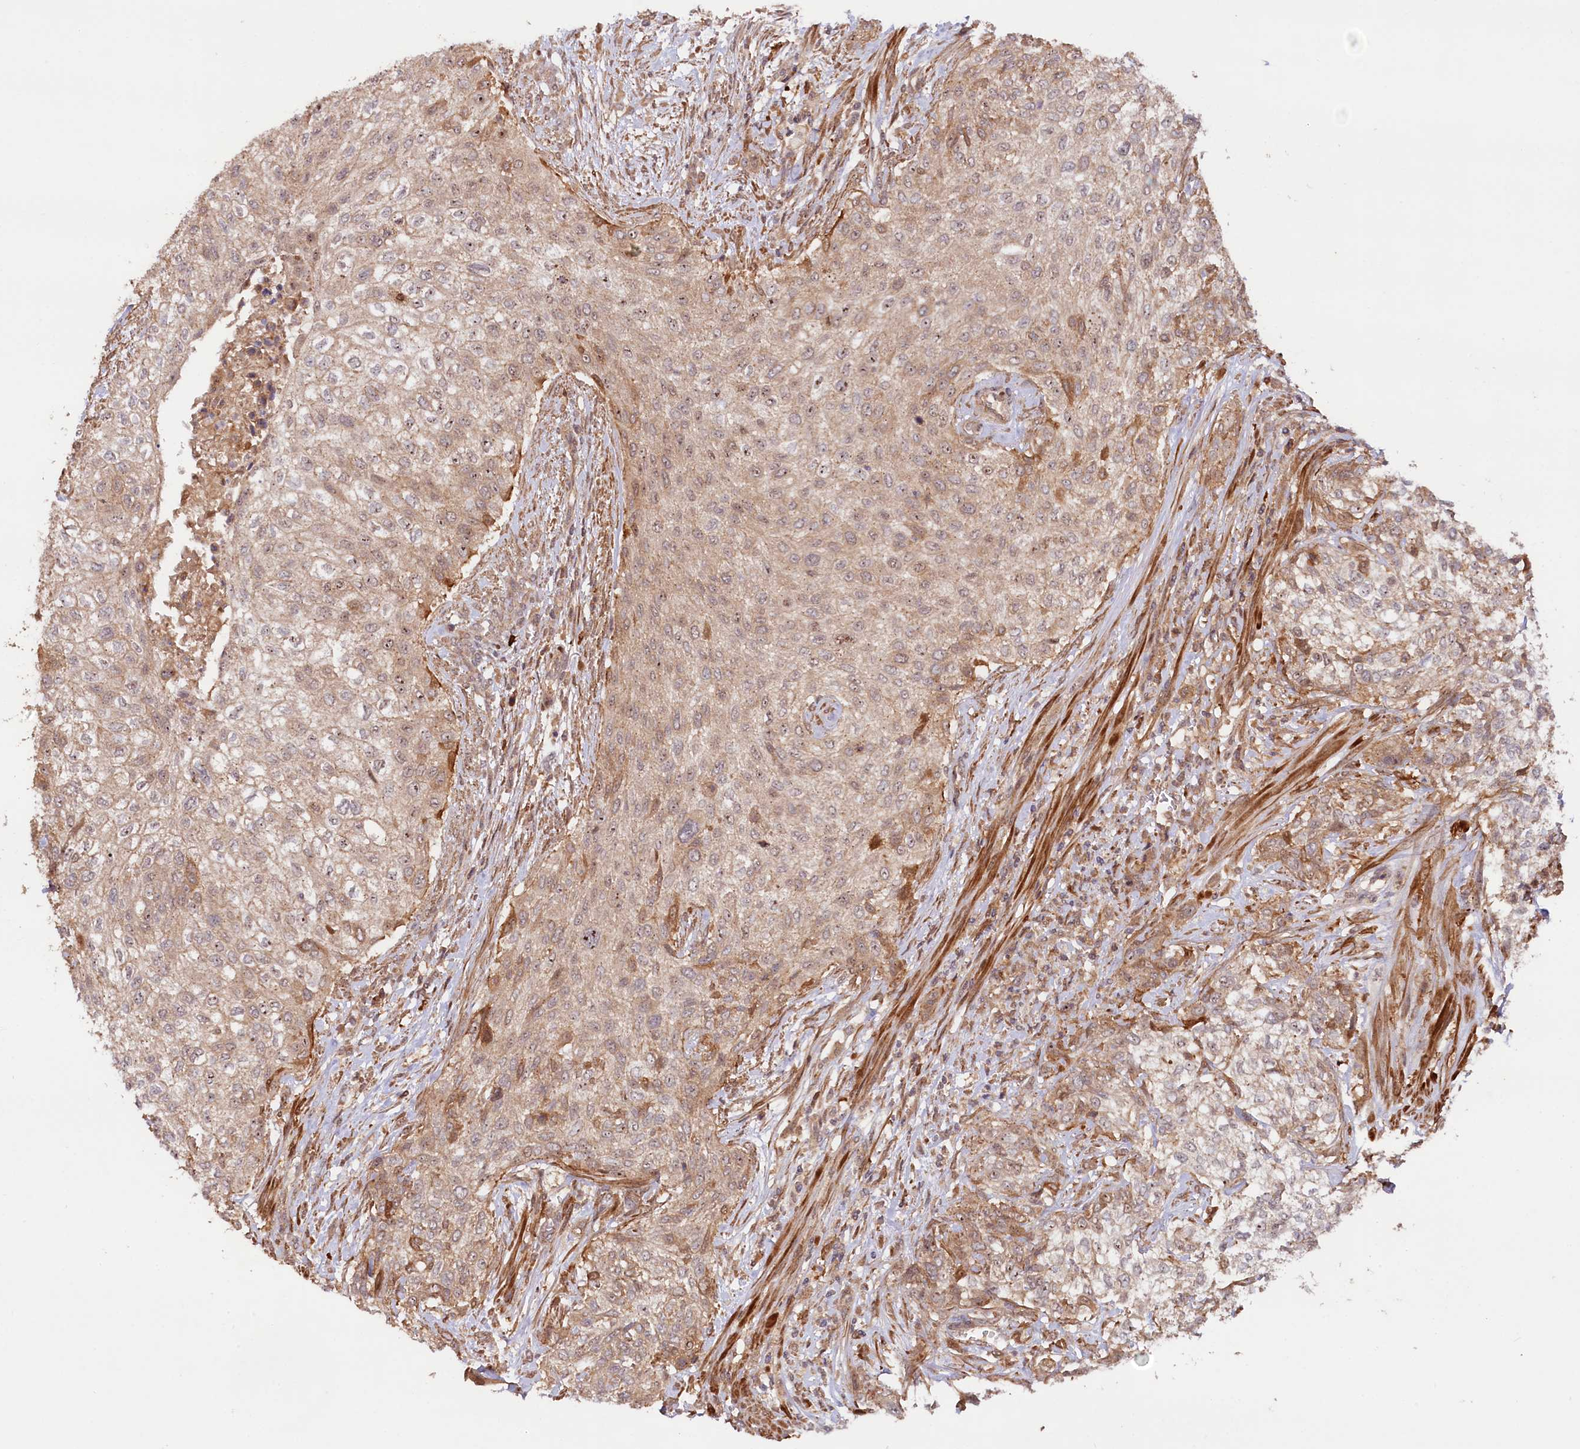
{"staining": {"intensity": "moderate", "quantity": ">75%", "location": "cytoplasmic/membranous"}, "tissue": "urothelial cancer", "cell_type": "Tumor cells", "image_type": "cancer", "snomed": [{"axis": "morphology", "description": "Normal tissue, NOS"}, {"axis": "morphology", "description": "Urothelial carcinoma, NOS"}, {"axis": "topography", "description": "Urinary bladder"}, {"axis": "topography", "description": "Peripheral nerve tissue"}], "caption": "Immunohistochemistry (IHC) staining of transitional cell carcinoma, which displays medium levels of moderate cytoplasmic/membranous staining in approximately >75% of tumor cells indicating moderate cytoplasmic/membranous protein staining. The staining was performed using DAB (3,3'-diaminobenzidine) (brown) for protein detection and nuclei were counterstained in hematoxylin (blue).", "gene": "NEDD1", "patient": {"sex": "male", "age": 35}}